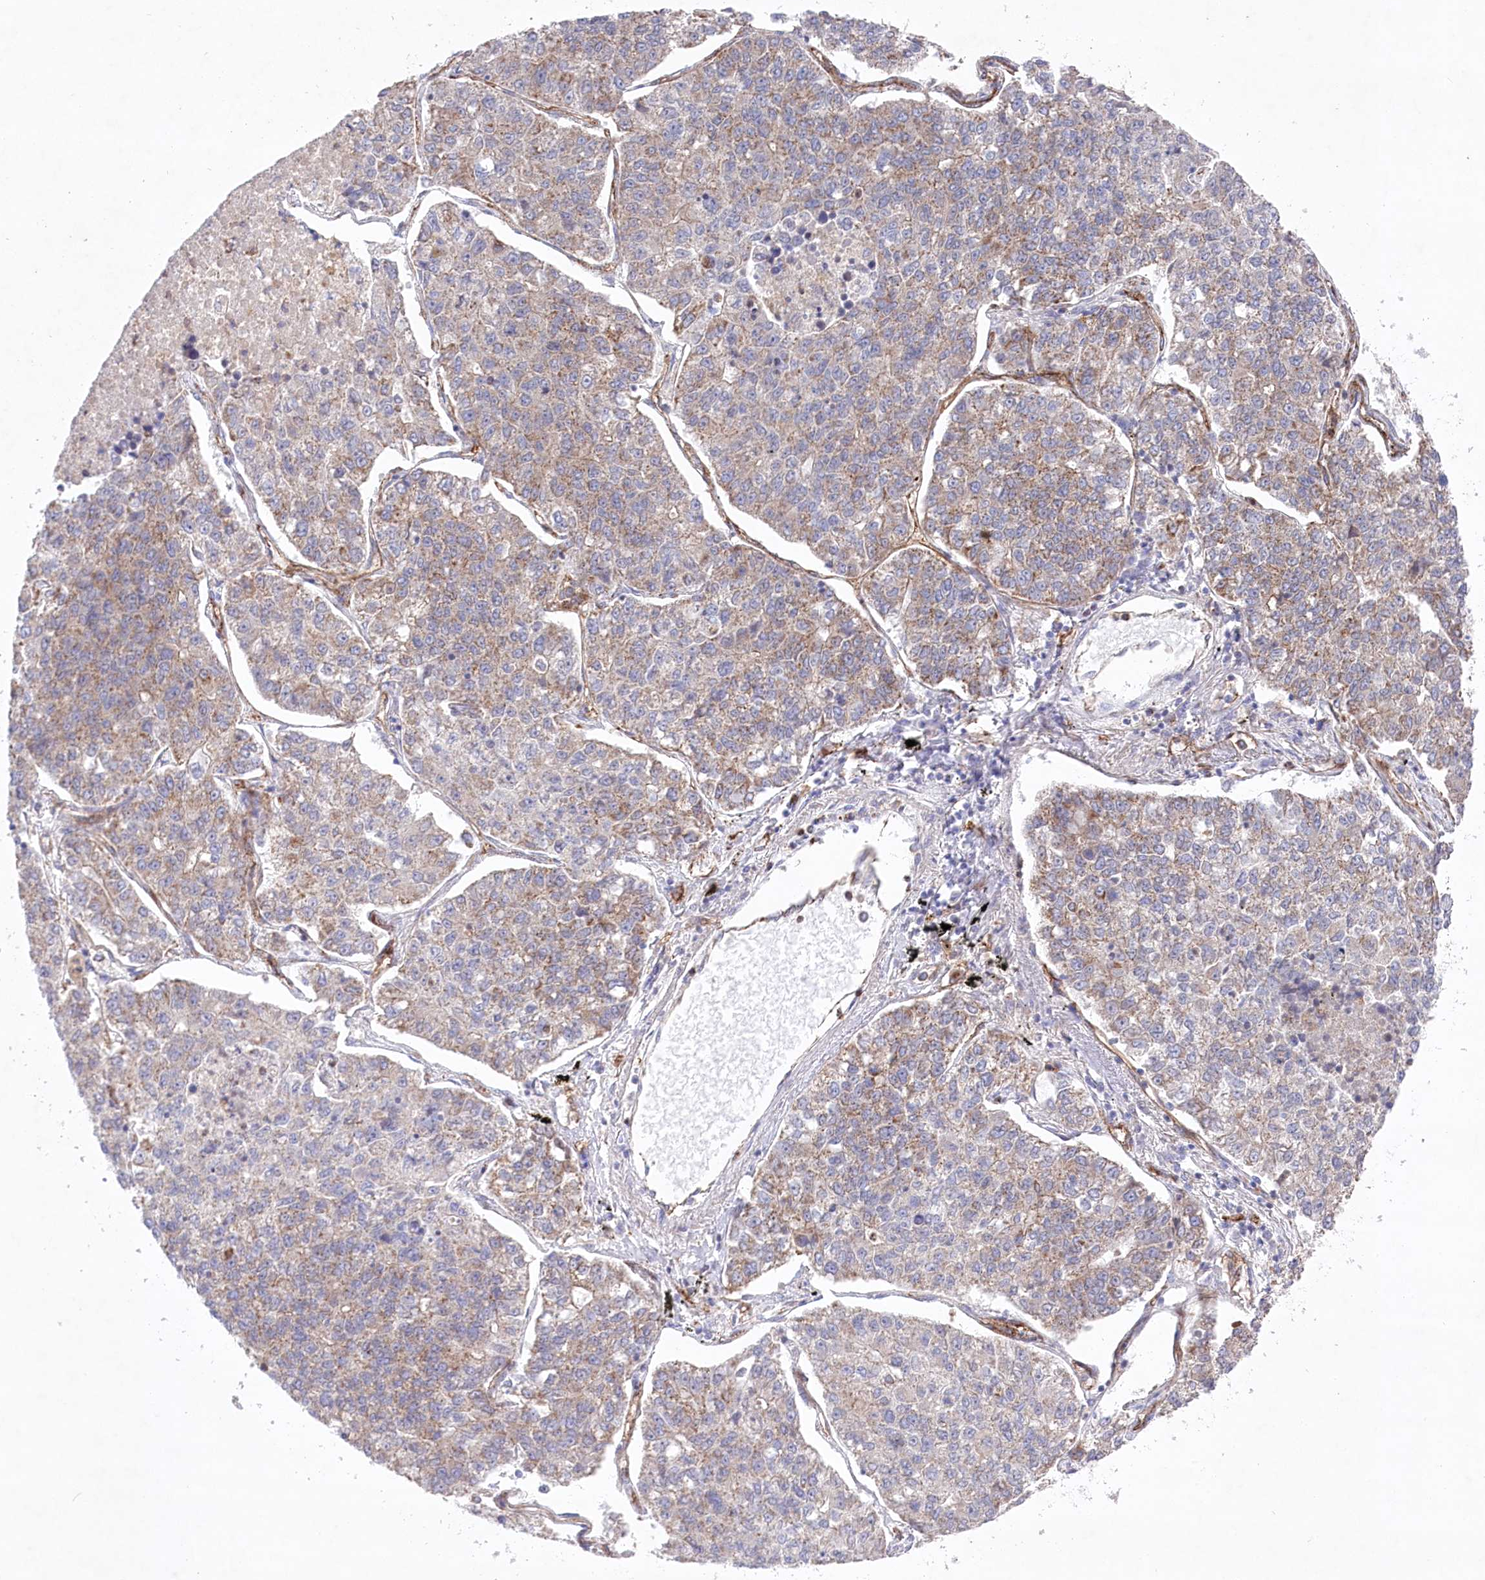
{"staining": {"intensity": "weak", "quantity": ">75%", "location": "cytoplasmic/membranous"}, "tissue": "lung cancer", "cell_type": "Tumor cells", "image_type": "cancer", "snomed": [{"axis": "morphology", "description": "Adenocarcinoma, NOS"}, {"axis": "topography", "description": "Lung"}], "caption": "High-magnification brightfield microscopy of lung cancer (adenocarcinoma) stained with DAB (brown) and counterstained with hematoxylin (blue). tumor cells exhibit weak cytoplasmic/membranous expression is present in about>75% of cells.", "gene": "MTPAP", "patient": {"sex": "male", "age": 49}}